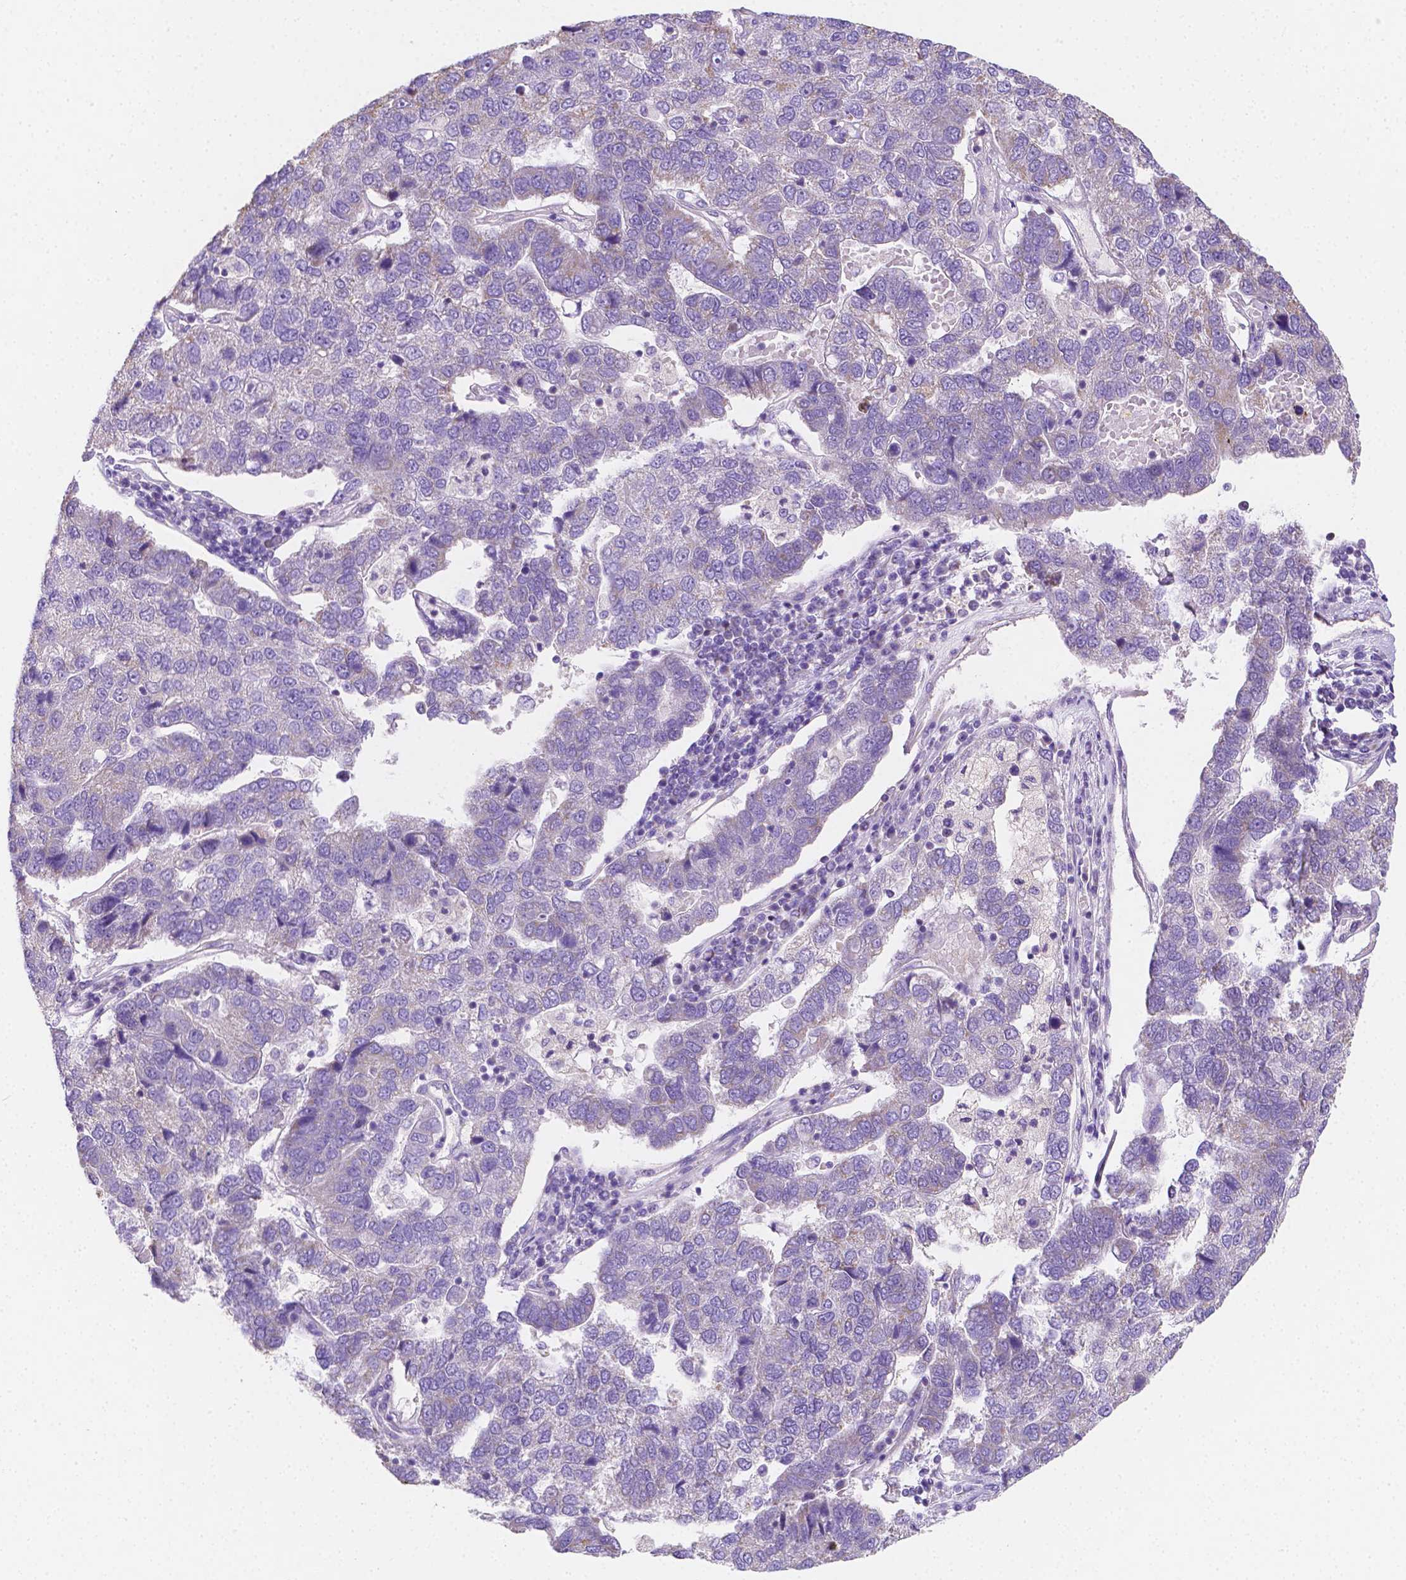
{"staining": {"intensity": "weak", "quantity": "<25%", "location": "cytoplasmic/membranous"}, "tissue": "pancreatic cancer", "cell_type": "Tumor cells", "image_type": "cancer", "snomed": [{"axis": "morphology", "description": "Adenocarcinoma, NOS"}, {"axis": "topography", "description": "Pancreas"}], "caption": "Human pancreatic adenocarcinoma stained for a protein using IHC demonstrates no positivity in tumor cells.", "gene": "SGTB", "patient": {"sex": "female", "age": 61}}